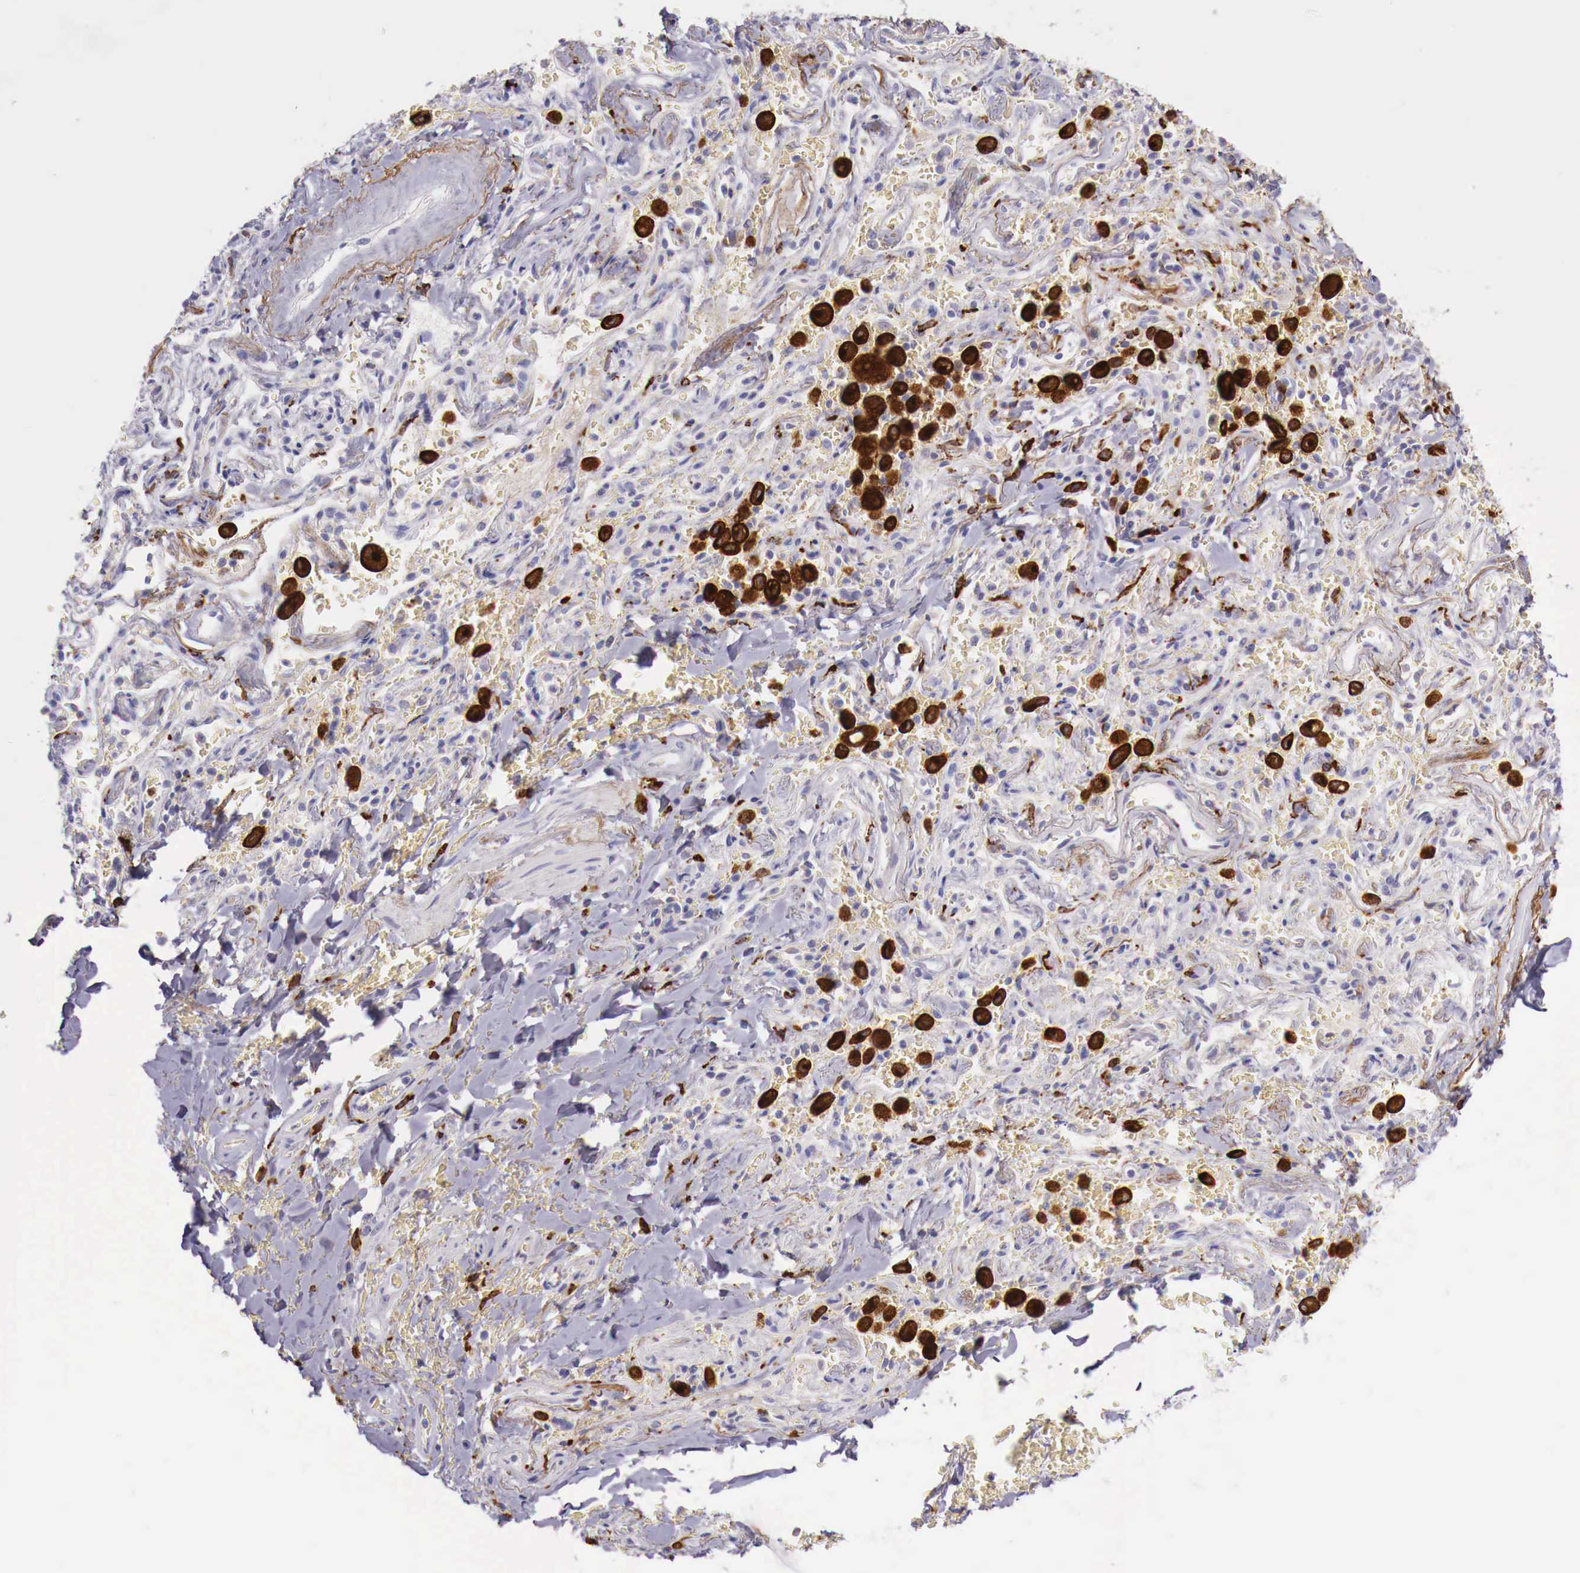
{"staining": {"intensity": "negative", "quantity": "none", "location": "none"}, "tissue": "adipose tissue", "cell_type": "Adipocytes", "image_type": "normal", "snomed": [{"axis": "morphology", "description": "Normal tissue, NOS"}, {"axis": "topography", "description": "Cartilage tissue"}, {"axis": "topography", "description": "Lung"}], "caption": "DAB (3,3'-diaminobenzidine) immunohistochemical staining of normal human adipose tissue shows no significant expression in adipocytes. (DAB immunohistochemistry visualized using brightfield microscopy, high magnification).", "gene": "MSR1", "patient": {"sex": "male", "age": 65}}